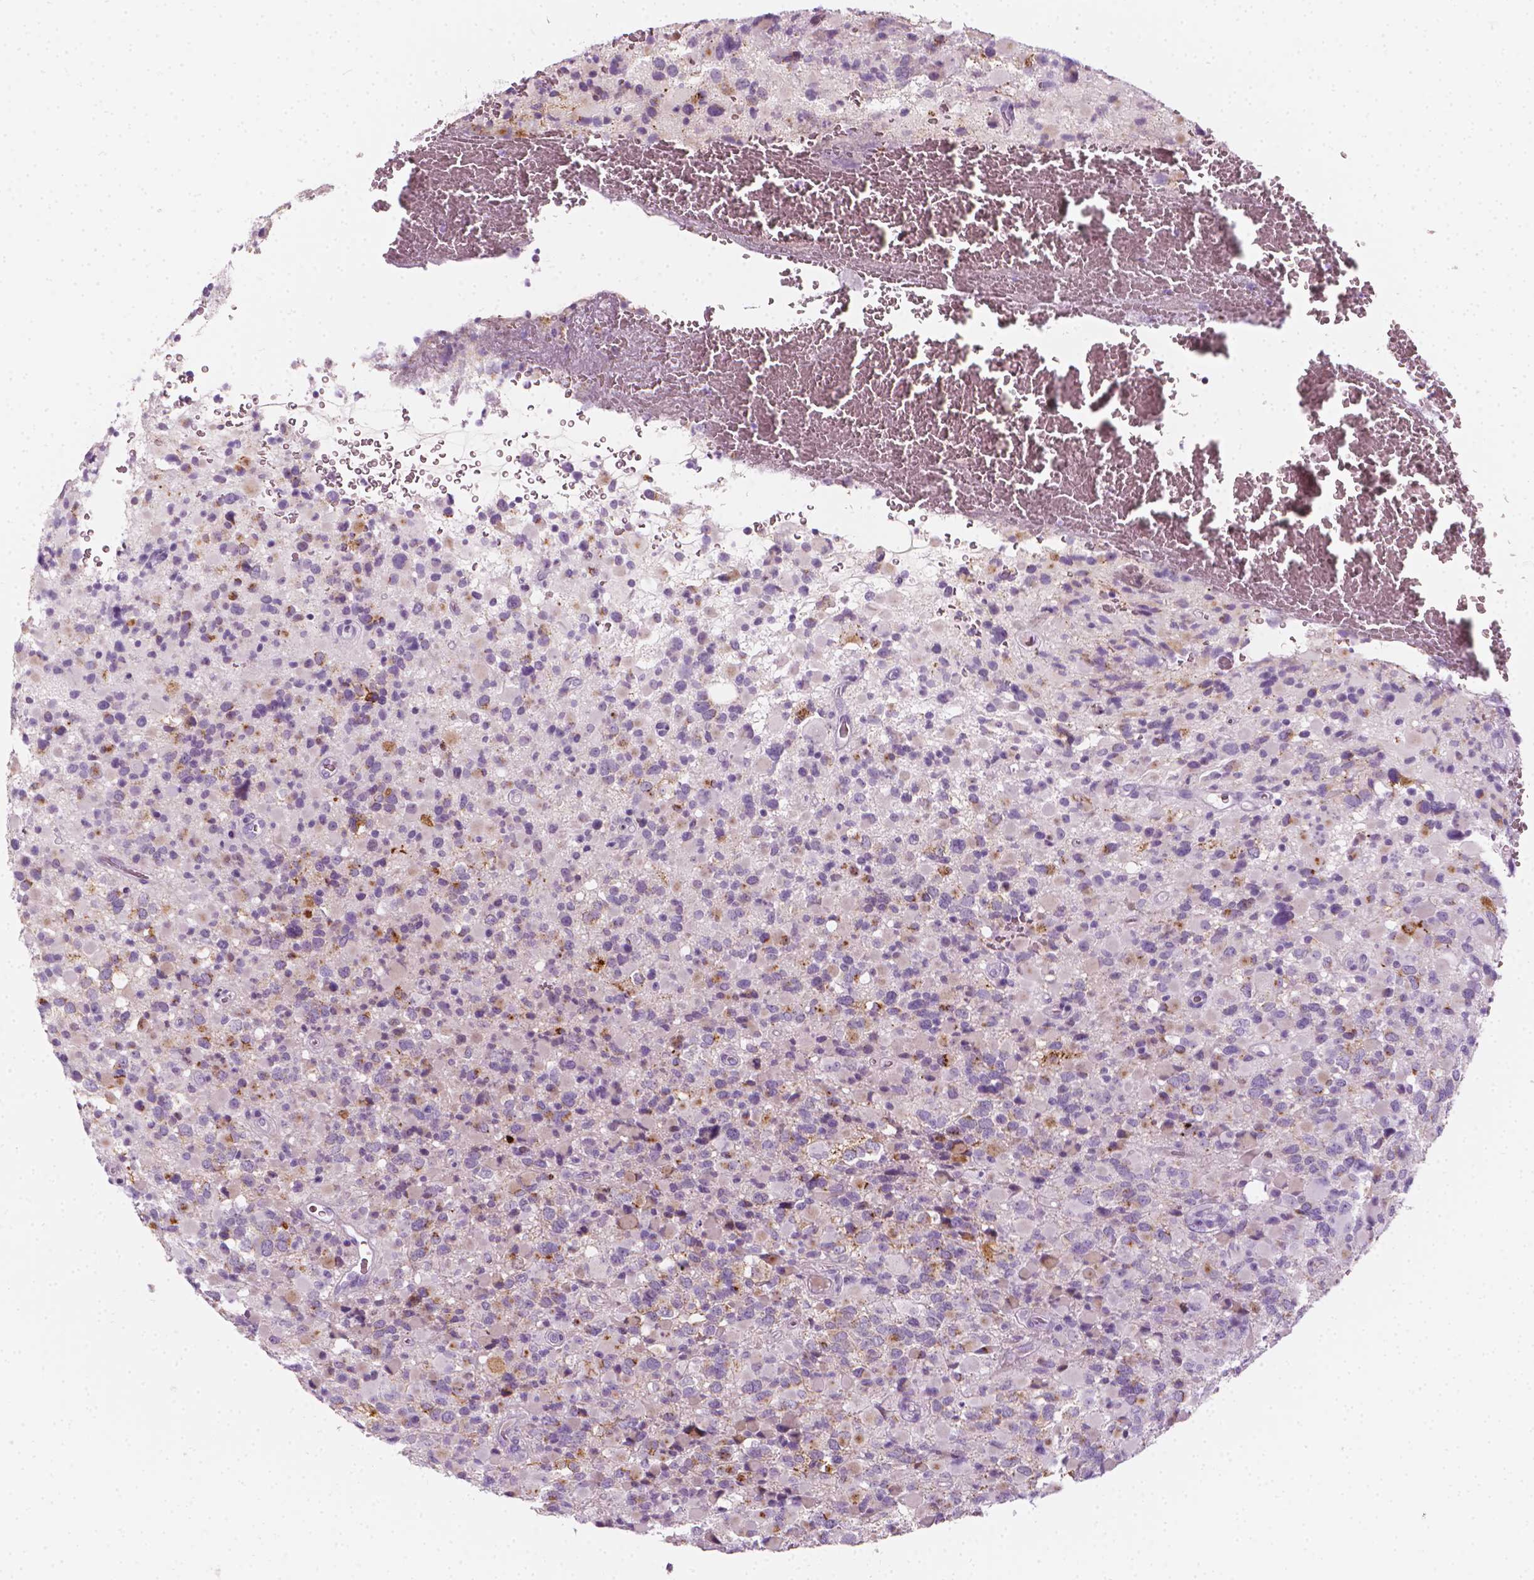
{"staining": {"intensity": "moderate", "quantity": "<25%", "location": "cytoplasmic/membranous"}, "tissue": "glioma", "cell_type": "Tumor cells", "image_type": "cancer", "snomed": [{"axis": "morphology", "description": "Glioma, malignant, High grade"}, {"axis": "topography", "description": "Brain"}], "caption": "Protein staining of high-grade glioma (malignant) tissue demonstrates moderate cytoplasmic/membranous positivity in approximately <25% of tumor cells. (Stains: DAB (3,3'-diaminobenzidine) in brown, nuclei in blue, Microscopy: brightfield microscopy at high magnification).", "gene": "SCG3", "patient": {"sex": "female", "age": 40}}